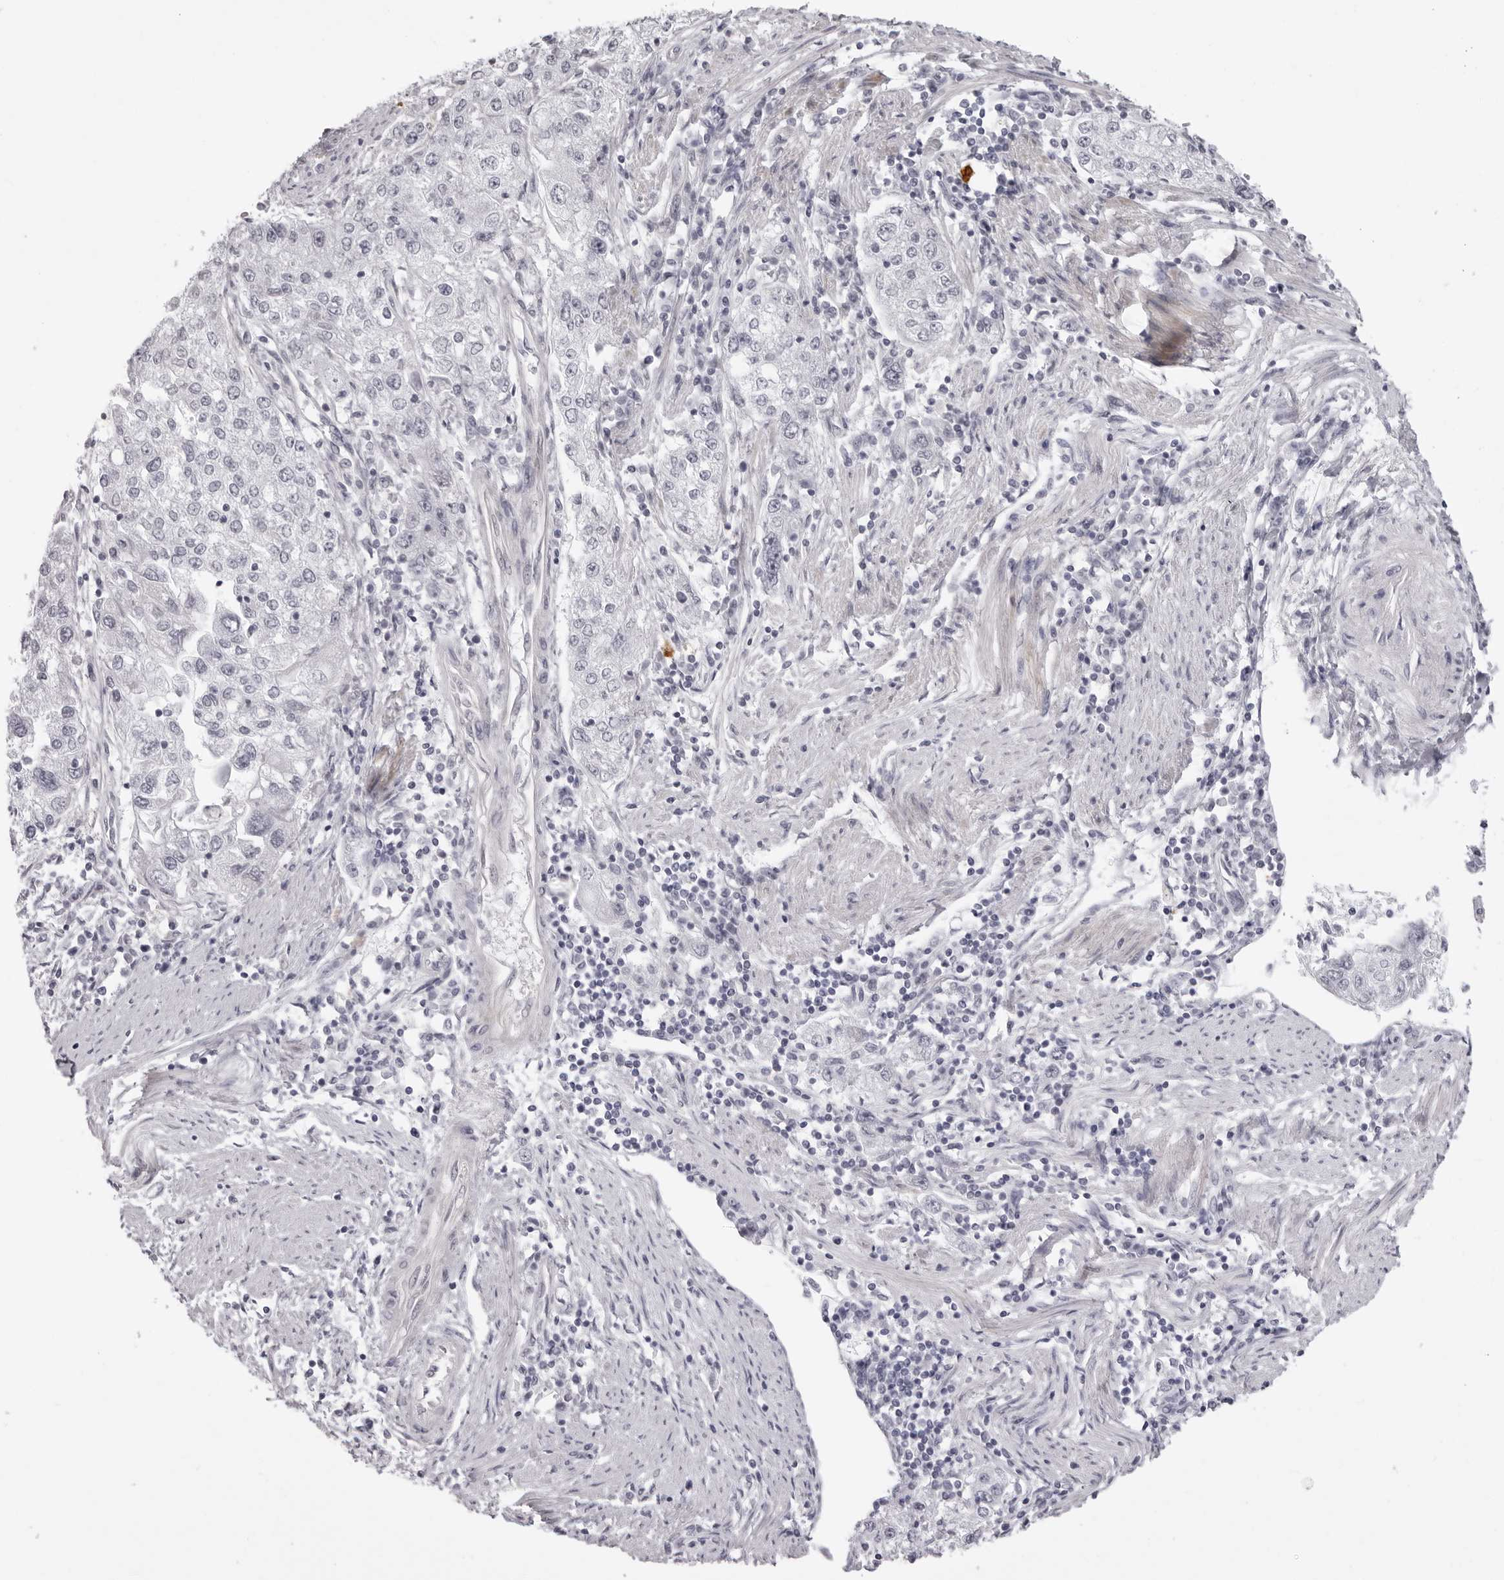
{"staining": {"intensity": "negative", "quantity": "none", "location": "none"}, "tissue": "endometrial cancer", "cell_type": "Tumor cells", "image_type": "cancer", "snomed": [{"axis": "morphology", "description": "Adenocarcinoma, NOS"}, {"axis": "topography", "description": "Endometrium"}], "caption": "Photomicrograph shows no protein positivity in tumor cells of adenocarcinoma (endometrial) tissue.", "gene": "SUGCT", "patient": {"sex": "female", "age": 49}}